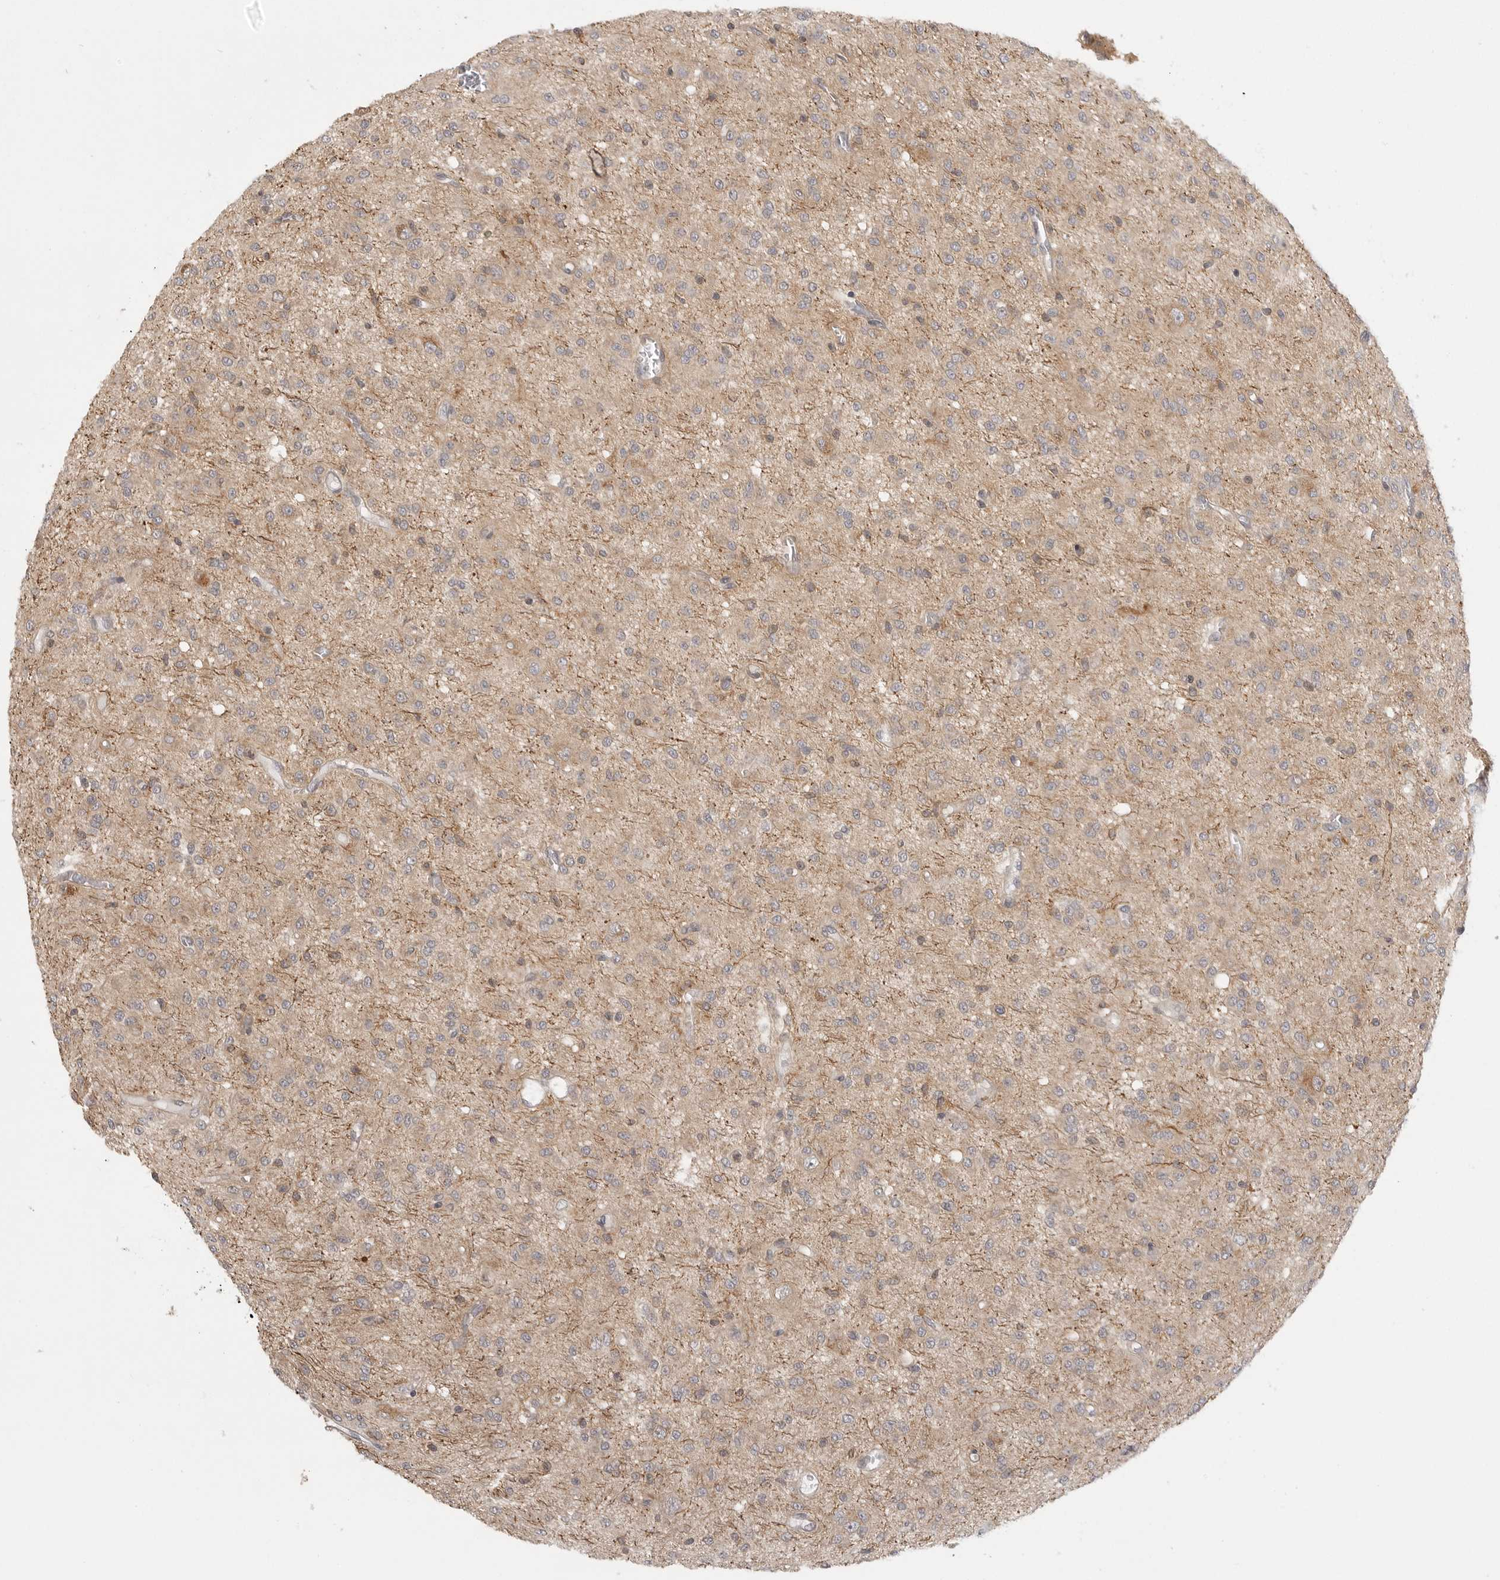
{"staining": {"intensity": "weak", "quantity": ">75%", "location": "cytoplasmic/membranous"}, "tissue": "glioma", "cell_type": "Tumor cells", "image_type": "cancer", "snomed": [{"axis": "morphology", "description": "Glioma, malignant, High grade"}, {"axis": "topography", "description": "Brain"}], "caption": "Protein staining reveals weak cytoplasmic/membranous expression in approximately >75% of tumor cells in malignant high-grade glioma.", "gene": "DBNL", "patient": {"sex": "female", "age": 59}}